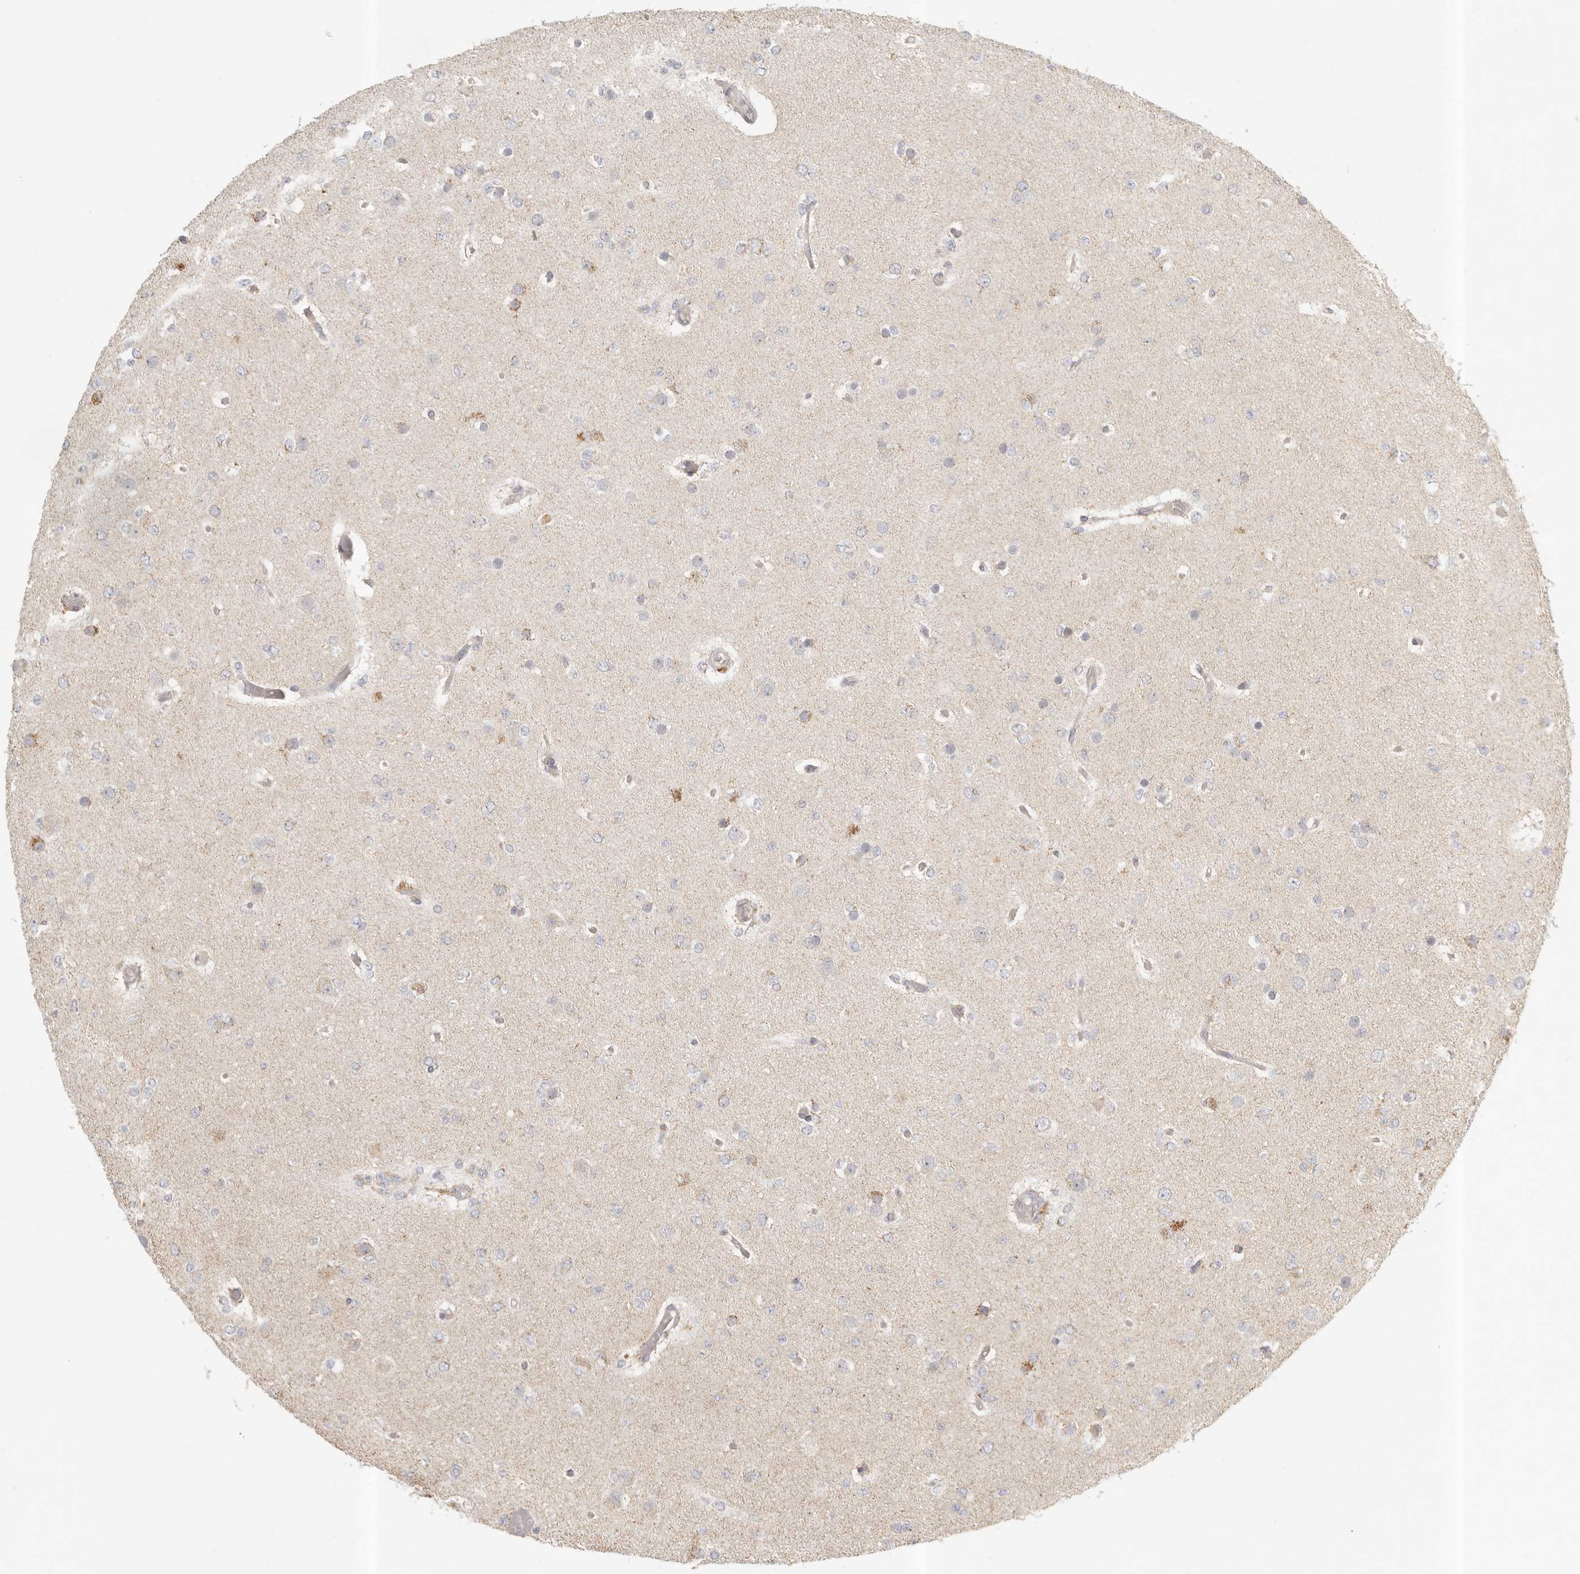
{"staining": {"intensity": "negative", "quantity": "none", "location": "none"}, "tissue": "glioma", "cell_type": "Tumor cells", "image_type": "cancer", "snomed": [{"axis": "morphology", "description": "Glioma, malignant, Low grade"}, {"axis": "topography", "description": "Brain"}], "caption": "An image of low-grade glioma (malignant) stained for a protein demonstrates no brown staining in tumor cells.", "gene": "KDF1", "patient": {"sex": "female", "age": 22}}